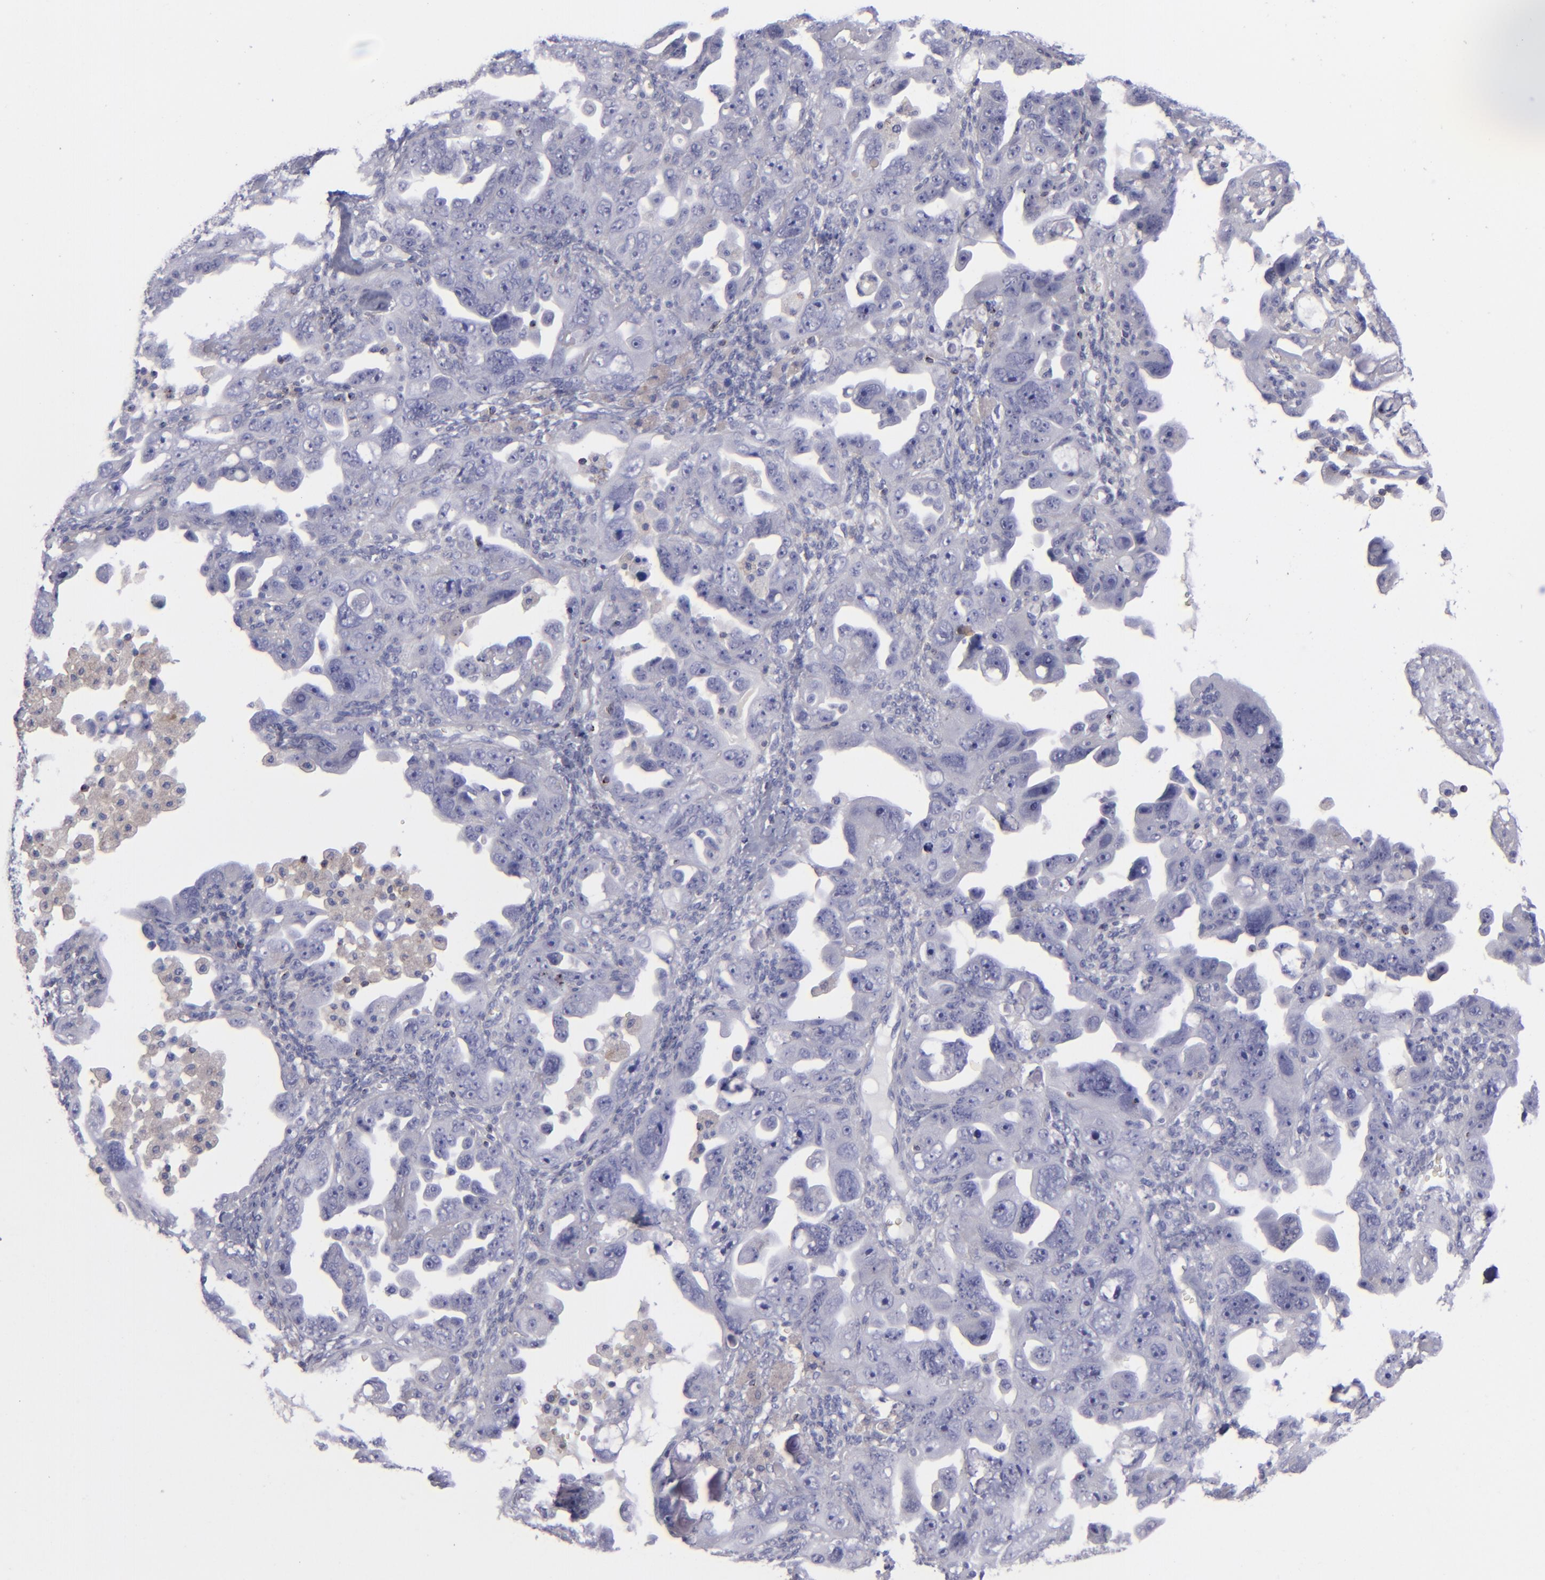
{"staining": {"intensity": "negative", "quantity": "none", "location": "none"}, "tissue": "ovarian cancer", "cell_type": "Tumor cells", "image_type": "cancer", "snomed": [{"axis": "morphology", "description": "Cystadenocarcinoma, serous, NOS"}, {"axis": "topography", "description": "Ovary"}], "caption": "Micrograph shows no protein staining in tumor cells of ovarian serous cystadenocarcinoma tissue.", "gene": "CD2", "patient": {"sex": "female", "age": 66}}